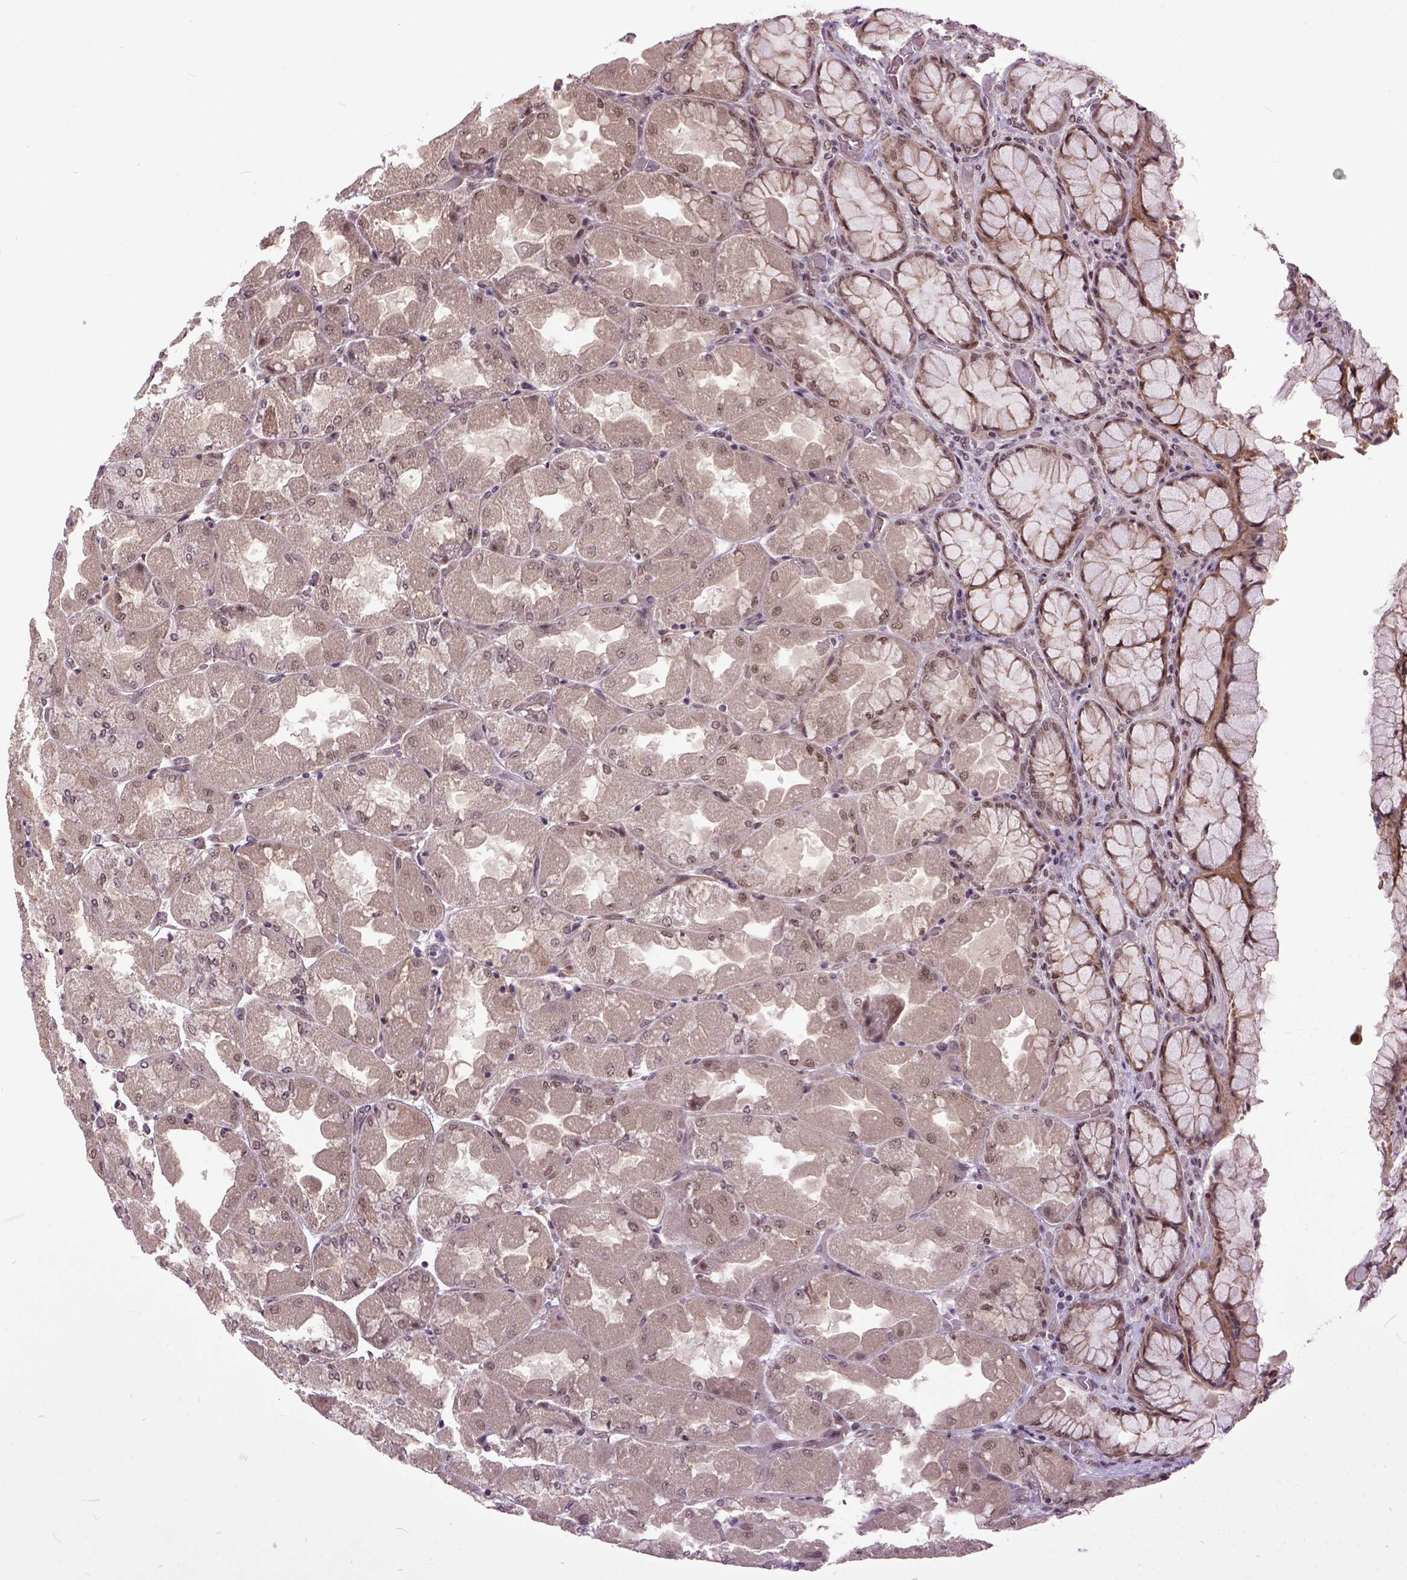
{"staining": {"intensity": "moderate", "quantity": ">75%", "location": "nuclear"}, "tissue": "stomach", "cell_type": "Glandular cells", "image_type": "normal", "snomed": [{"axis": "morphology", "description": "Normal tissue, NOS"}, {"axis": "topography", "description": "Stomach"}], "caption": "DAB (3,3'-diaminobenzidine) immunohistochemical staining of benign human stomach exhibits moderate nuclear protein positivity in approximately >75% of glandular cells. (IHC, brightfield microscopy, high magnification).", "gene": "ZNF630", "patient": {"sex": "female", "age": 61}}